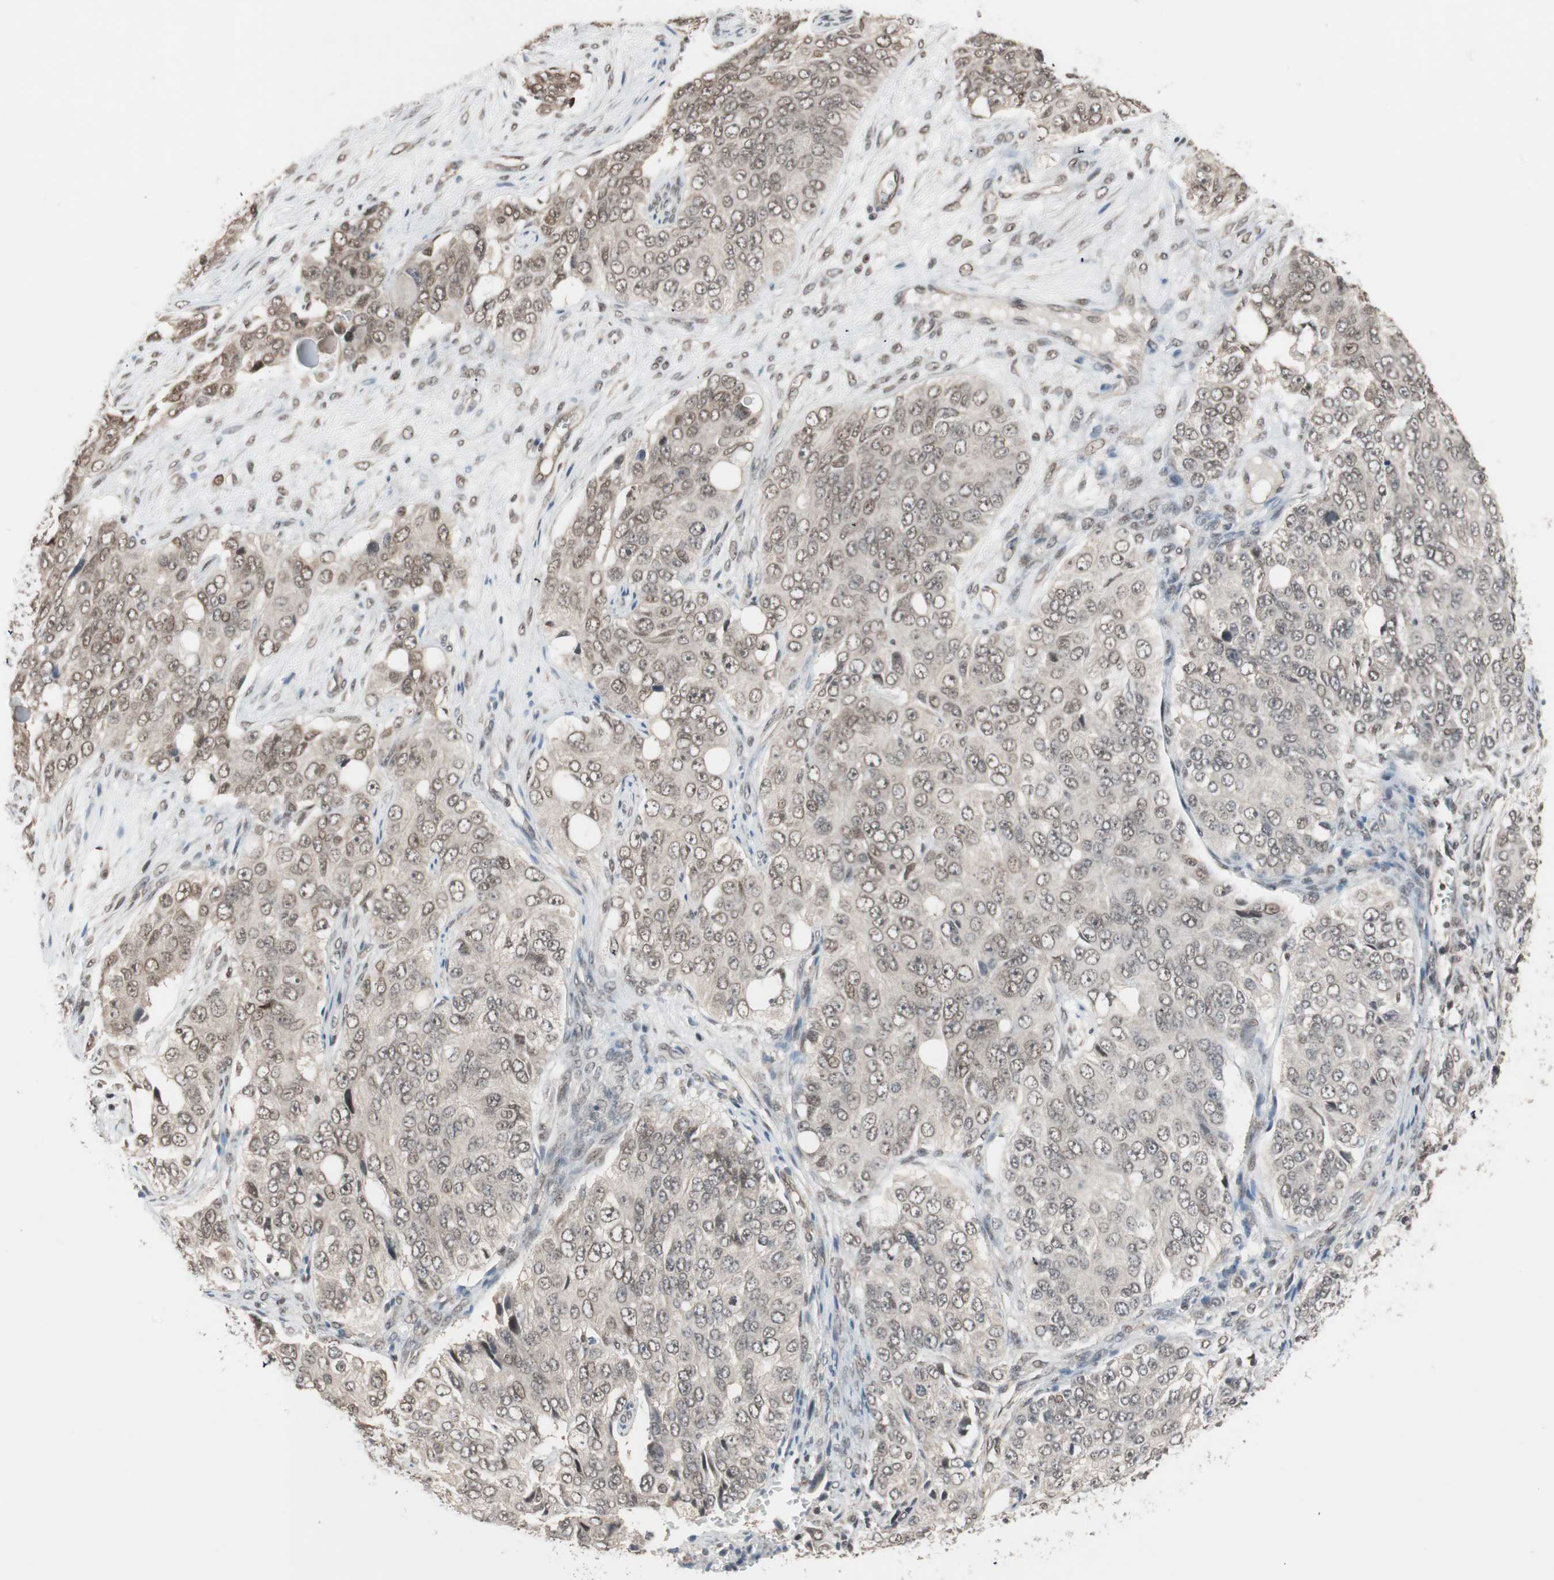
{"staining": {"intensity": "weak", "quantity": "<25%", "location": "nuclear"}, "tissue": "ovarian cancer", "cell_type": "Tumor cells", "image_type": "cancer", "snomed": [{"axis": "morphology", "description": "Carcinoma, endometroid"}, {"axis": "topography", "description": "Ovary"}], "caption": "Immunohistochemistry histopathology image of neoplastic tissue: endometroid carcinoma (ovarian) stained with DAB (3,3'-diaminobenzidine) exhibits no significant protein expression in tumor cells.", "gene": "DRAP1", "patient": {"sex": "female", "age": 51}}